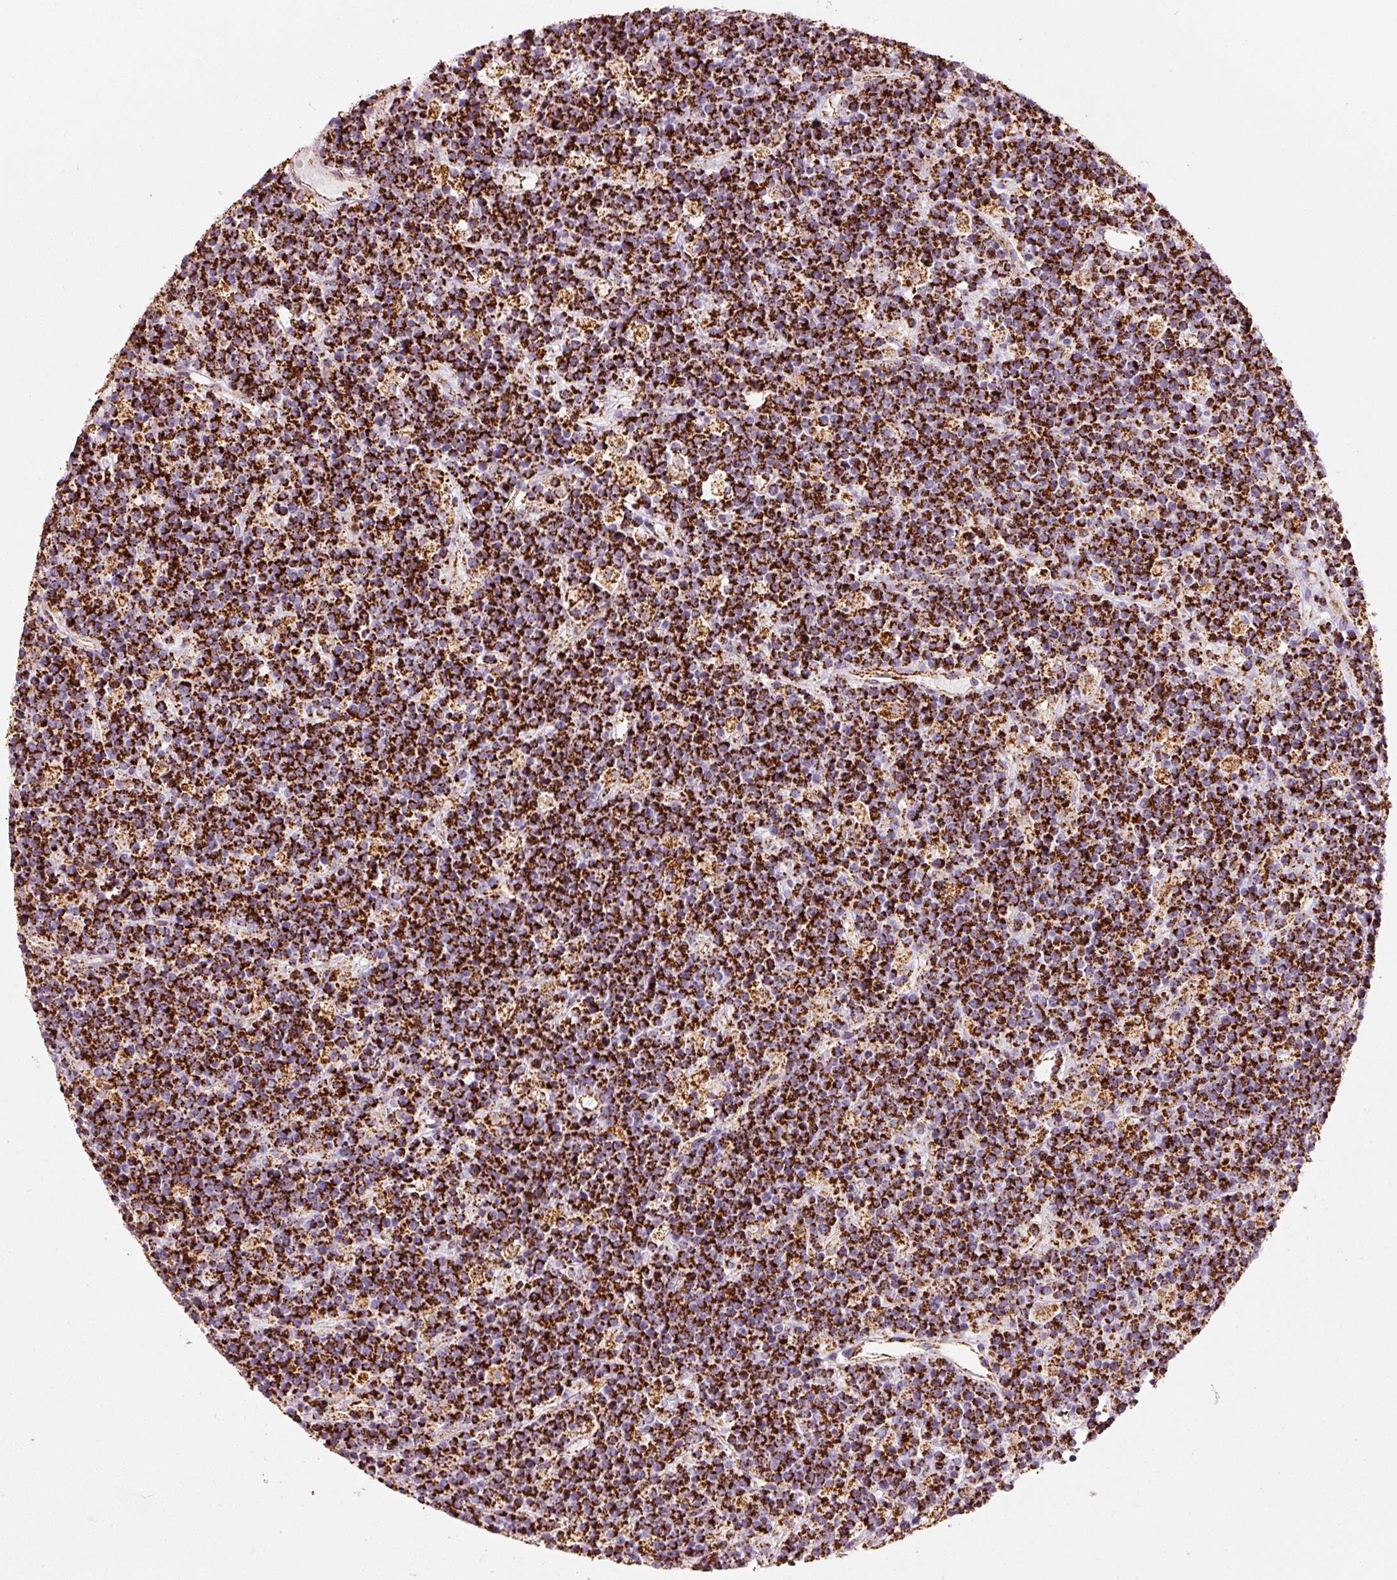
{"staining": {"intensity": "strong", "quantity": ">75%", "location": "cytoplasmic/membranous"}, "tissue": "lymphoma", "cell_type": "Tumor cells", "image_type": "cancer", "snomed": [{"axis": "morphology", "description": "Malignant lymphoma, non-Hodgkin's type, High grade"}, {"axis": "topography", "description": "Ovary"}], "caption": "Protein expression analysis of lymphoma demonstrates strong cytoplasmic/membranous staining in about >75% of tumor cells.", "gene": "MT-CO2", "patient": {"sex": "female", "age": 56}}